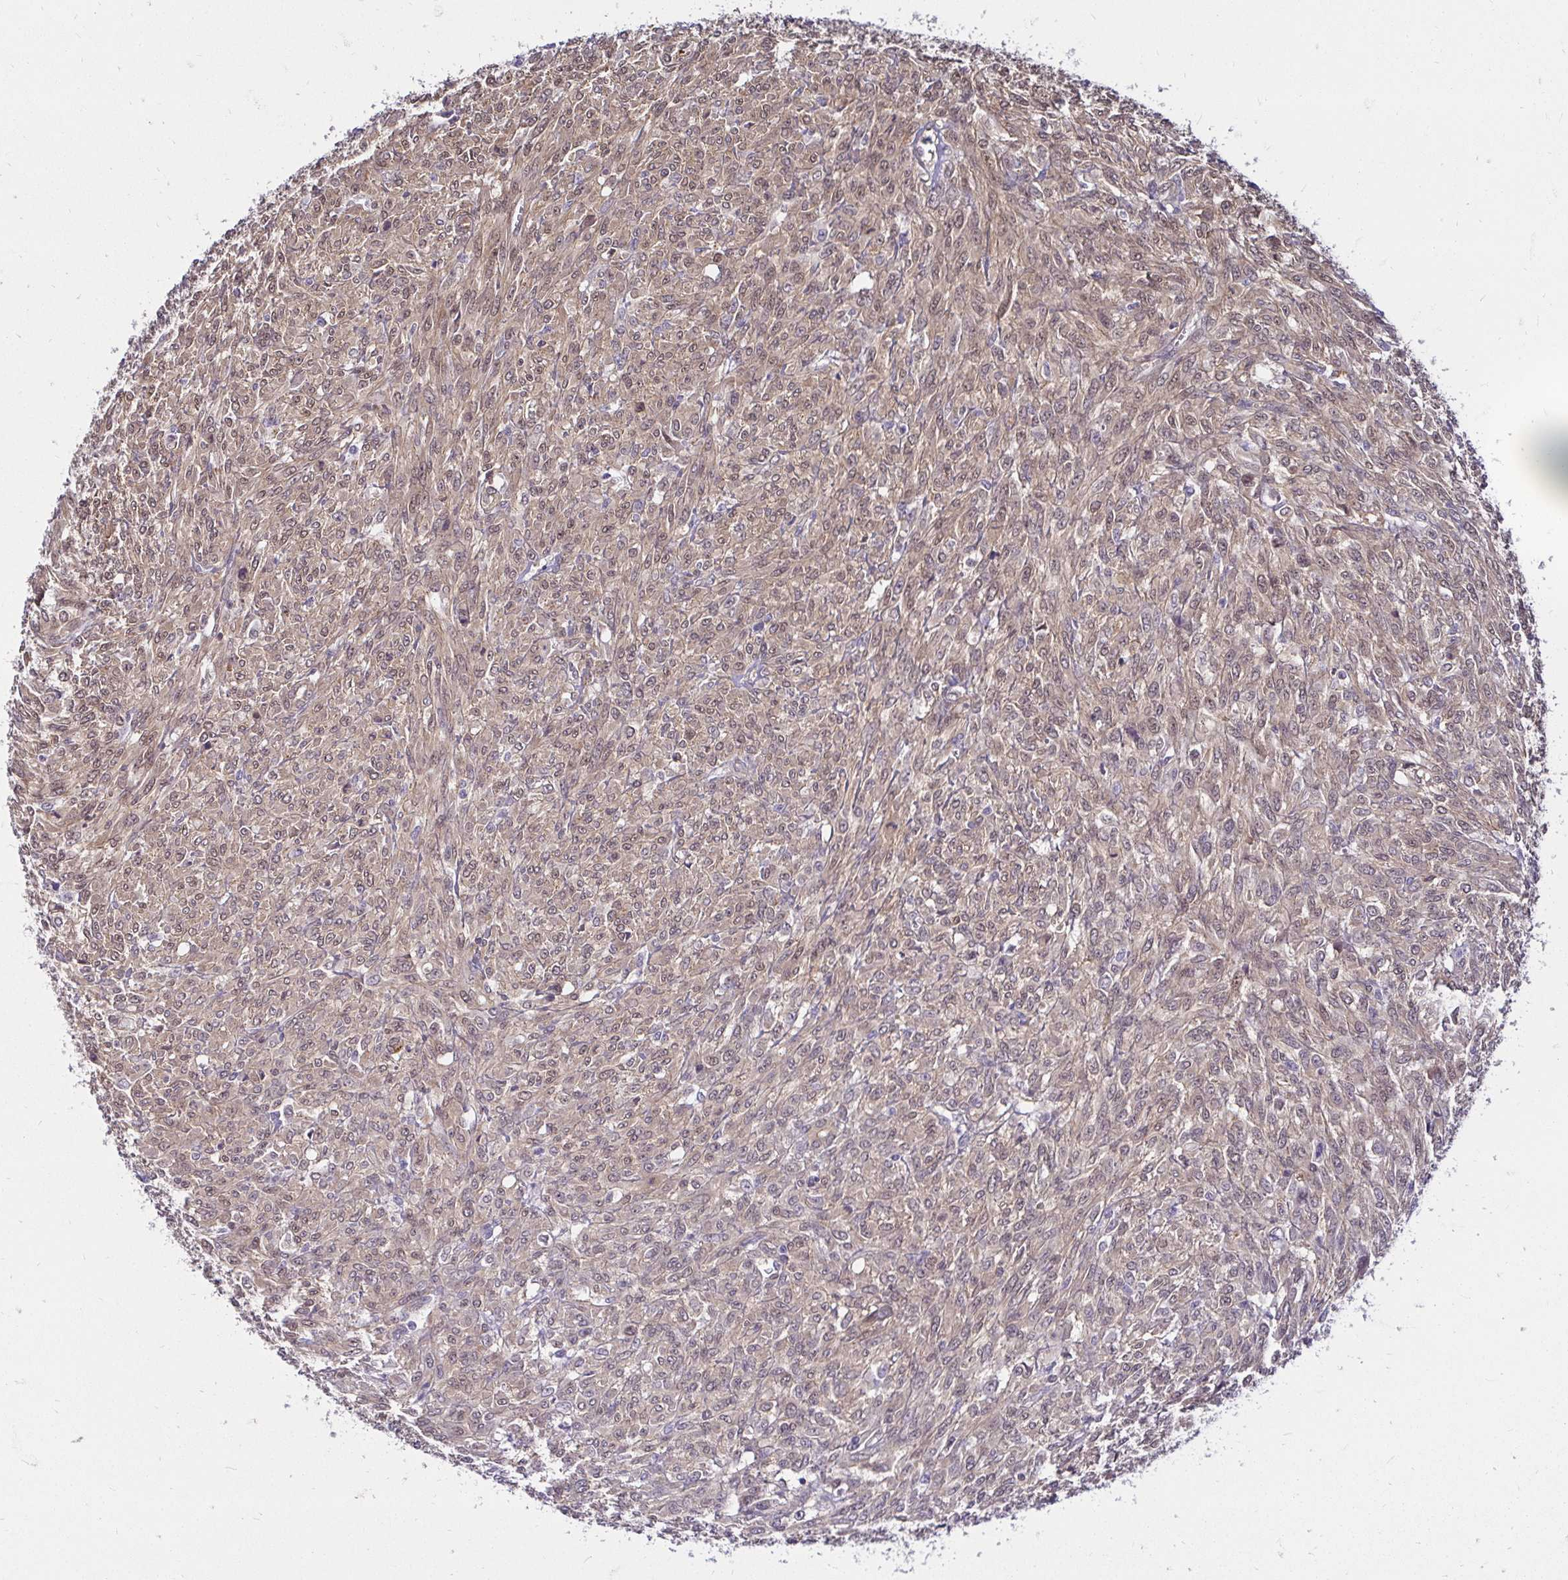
{"staining": {"intensity": "weak", "quantity": "25%-75%", "location": "cytoplasmic/membranous,nuclear"}, "tissue": "renal cancer", "cell_type": "Tumor cells", "image_type": "cancer", "snomed": [{"axis": "morphology", "description": "Adenocarcinoma, NOS"}, {"axis": "topography", "description": "Kidney"}], "caption": "Renal adenocarcinoma stained for a protein (brown) reveals weak cytoplasmic/membranous and nuclear positive positivity in approximately 25%-75% of tumor cells.", "gene": "YAP1", "patient": {"sex": "male", "age": 58}}